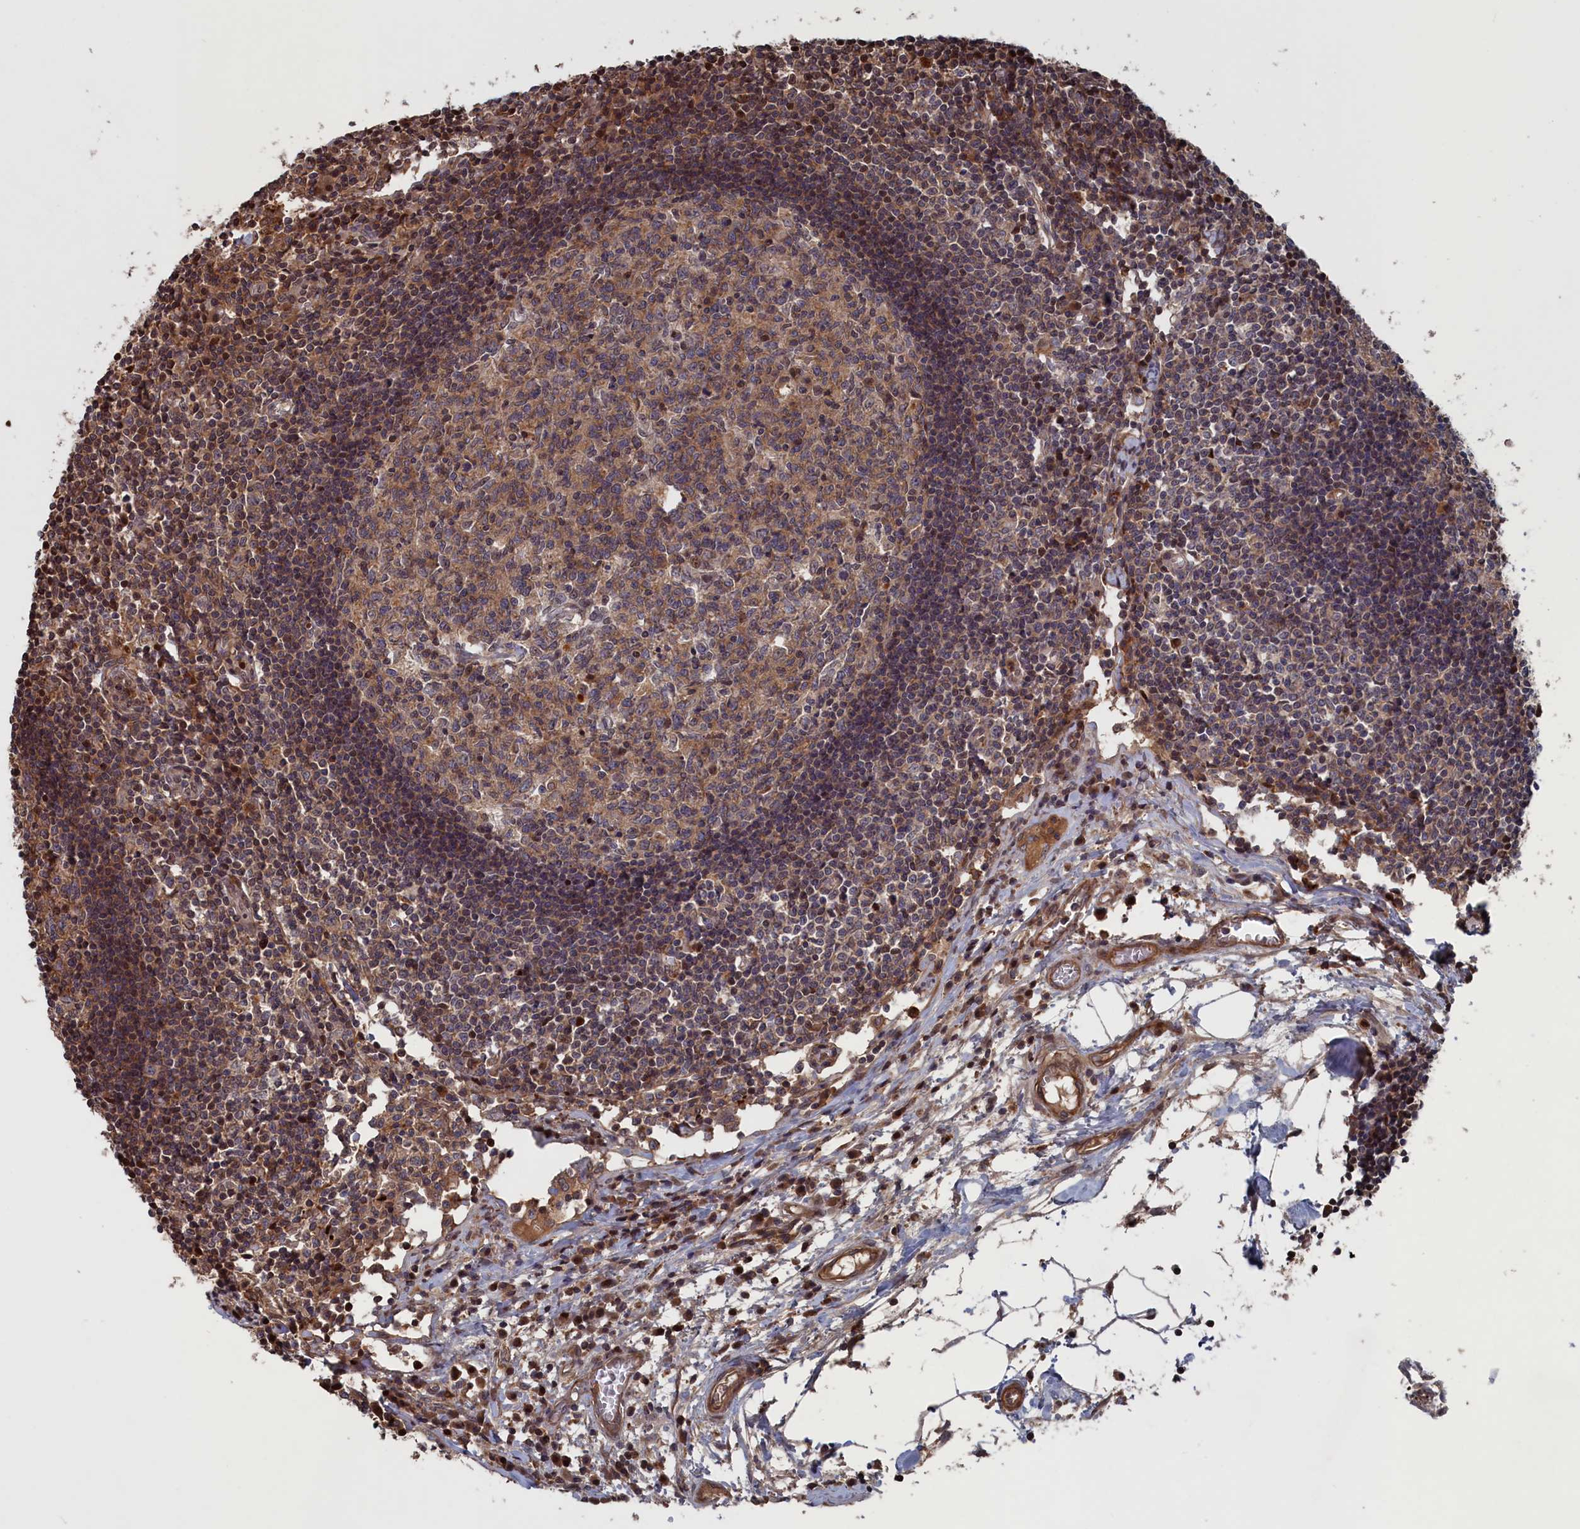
{"staining": {"intensity": "moderate", "quantity": "25%-75%", "location": "cytoplasmic/membranous"}, "tissue": "lymph node", "cell_type": "Germinal center cells", "image_type": "normal", "snomed": [{"axis": "morphology", "description": "Normal tissue, NOS"}, {"axis": "topography", "description": "Lymph node"}], "caption": "Normal lymph node reveals moderate cytoplasmic/membranous expression in approximately 25%-75% of germinal center cells, visualized by immunohistochemistry.", "gene": "PLA2G15", "patient": {"sex": "female", "age": 55}}